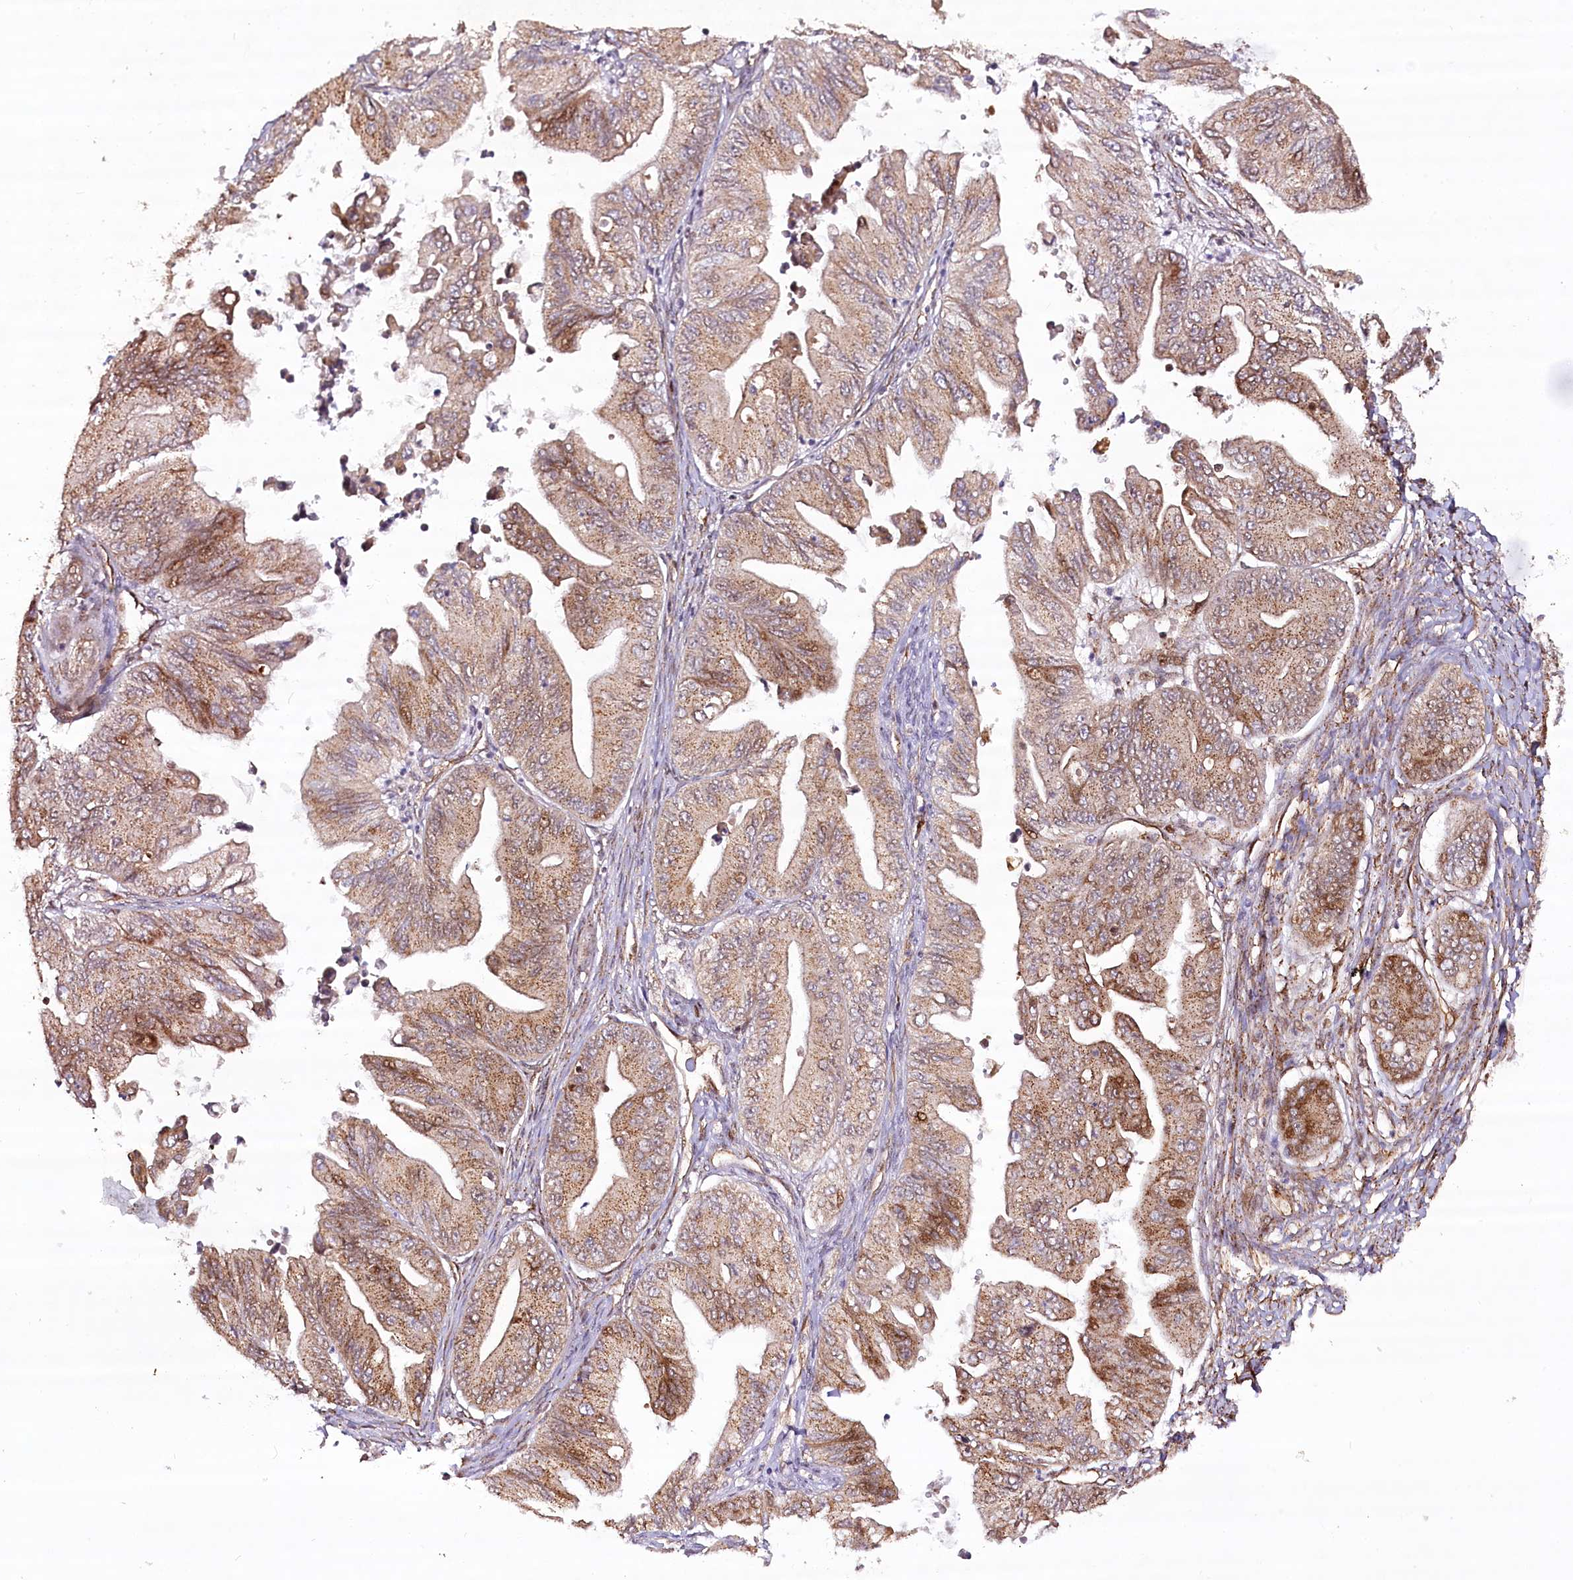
{"staining": {"intensity": "strong", "quantity": "25%-75%", "location": "cytoplasmic/membranous,nuclear"}, "tissue": "ovarian cancer", "cell_type": "Tumor cells", "image_type": "cancer", "snomed": [{"axis": "morphology", "description": "Cystadenocarcinoma, mucinous, NOS"}, {"axis": "topography", "description": "Ovary"}], "caption": "Human mucinous cystadenocarcinoma (ovarian) stained for a protein (brown) reveals strong cytoplasmic/membranous and nuclear positive positivity in about 25%-75% of tumor cells.", "gene": "COPG1", "patient": {"sex": "female", "age": 71}}